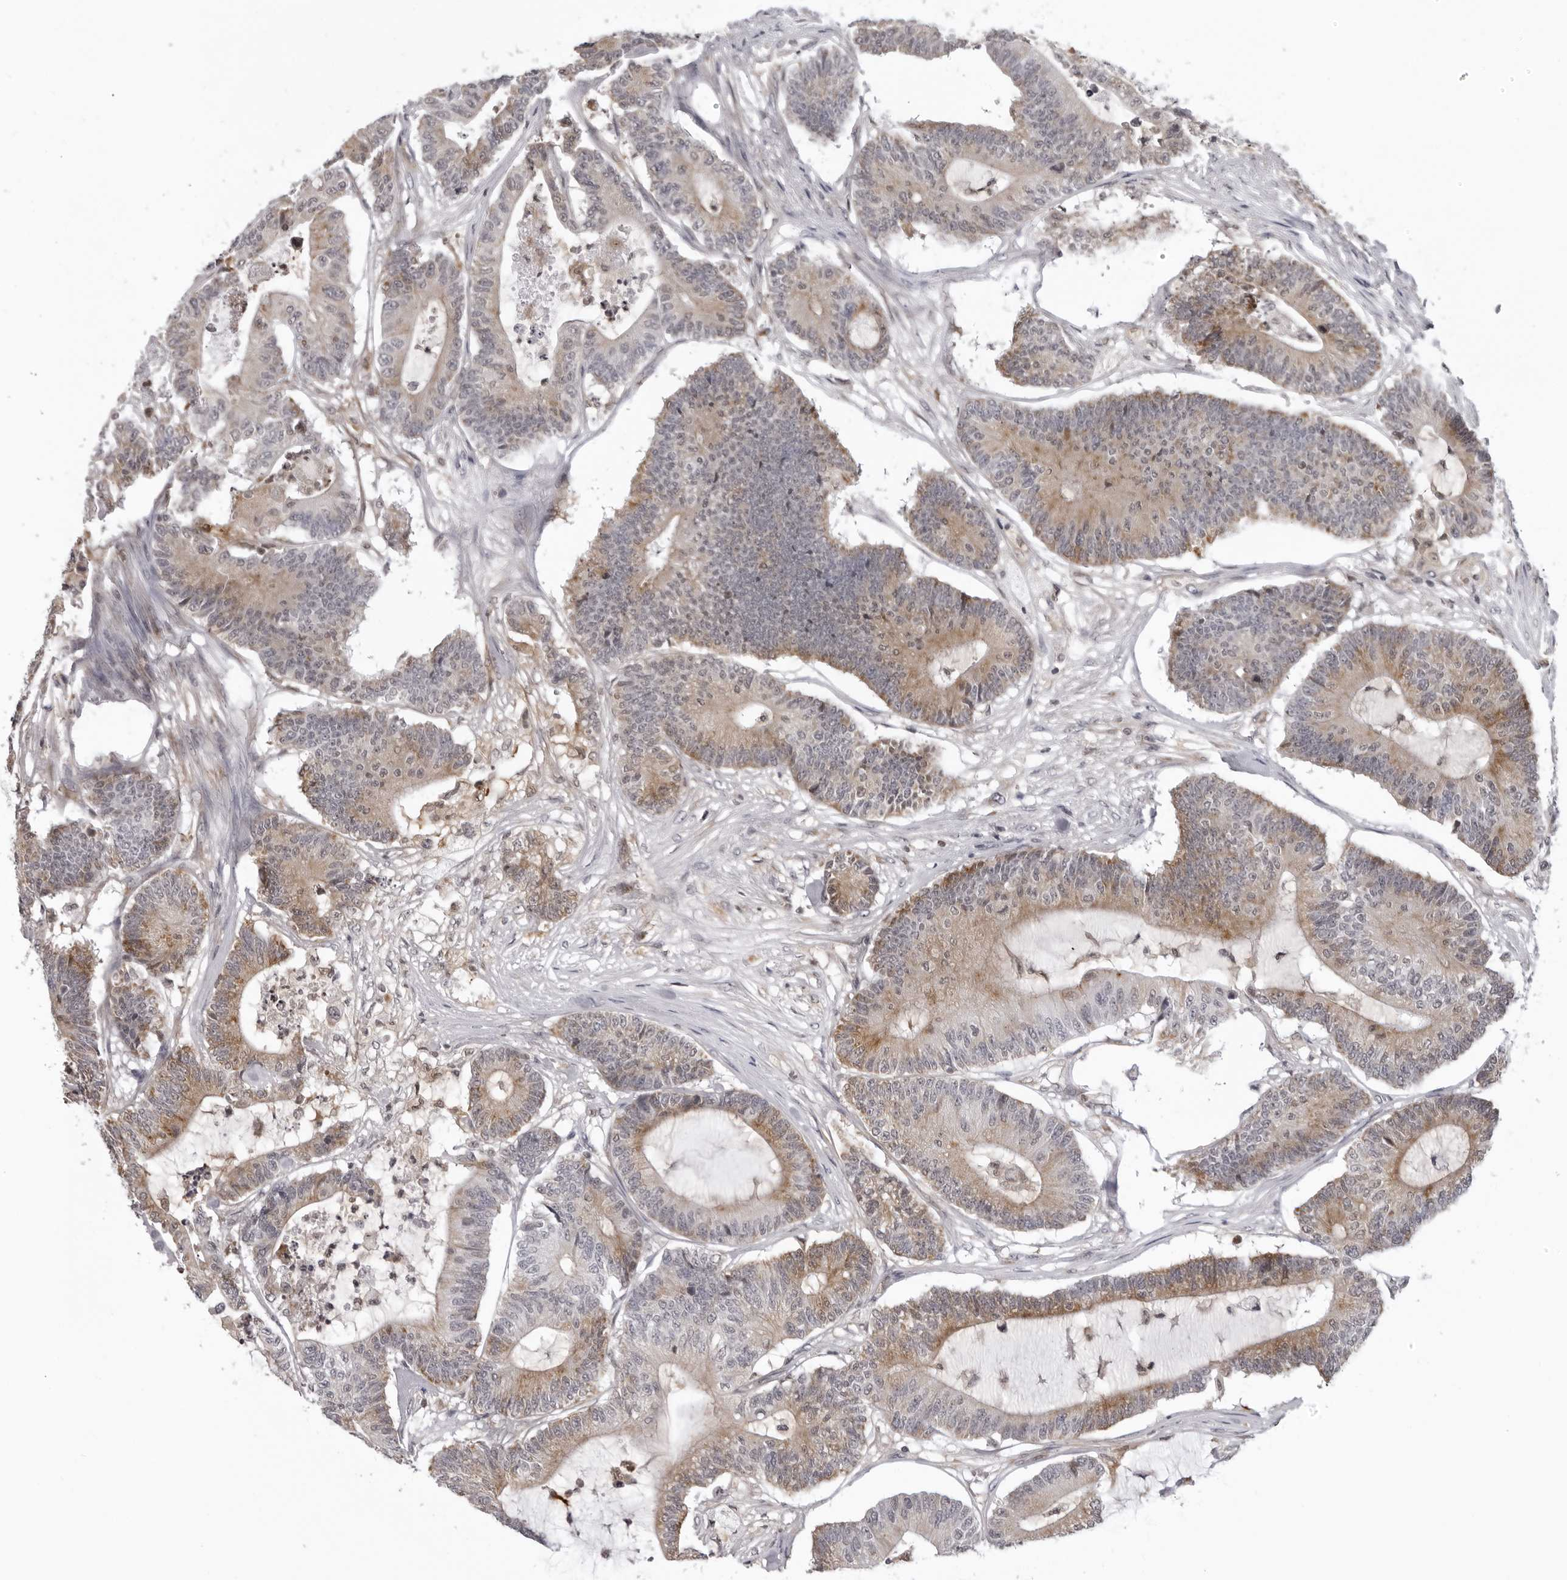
{"staining": {"intensity": "weak", "quantity": "25%-75%", "location": "cytoplasmic/membranous"}, "tissue": "colorectal cancer", "cell_type": "Tumor cells", "image_type": "cancer", "snomed": [{"axis": "morphology", "description": "Adenocarcinoma, NOS"}, {"axis": "topography", "description": "Colon"}], "caption": "Immunohistochemical staining of human colorectal adenocarcinoma demonstrates low levels of weak cytoplasmic/membranous protein expression in about 25%-75% of tumor cells.", "gene": "MRPS15", "patient": {"sex": "female", "age": 84}}